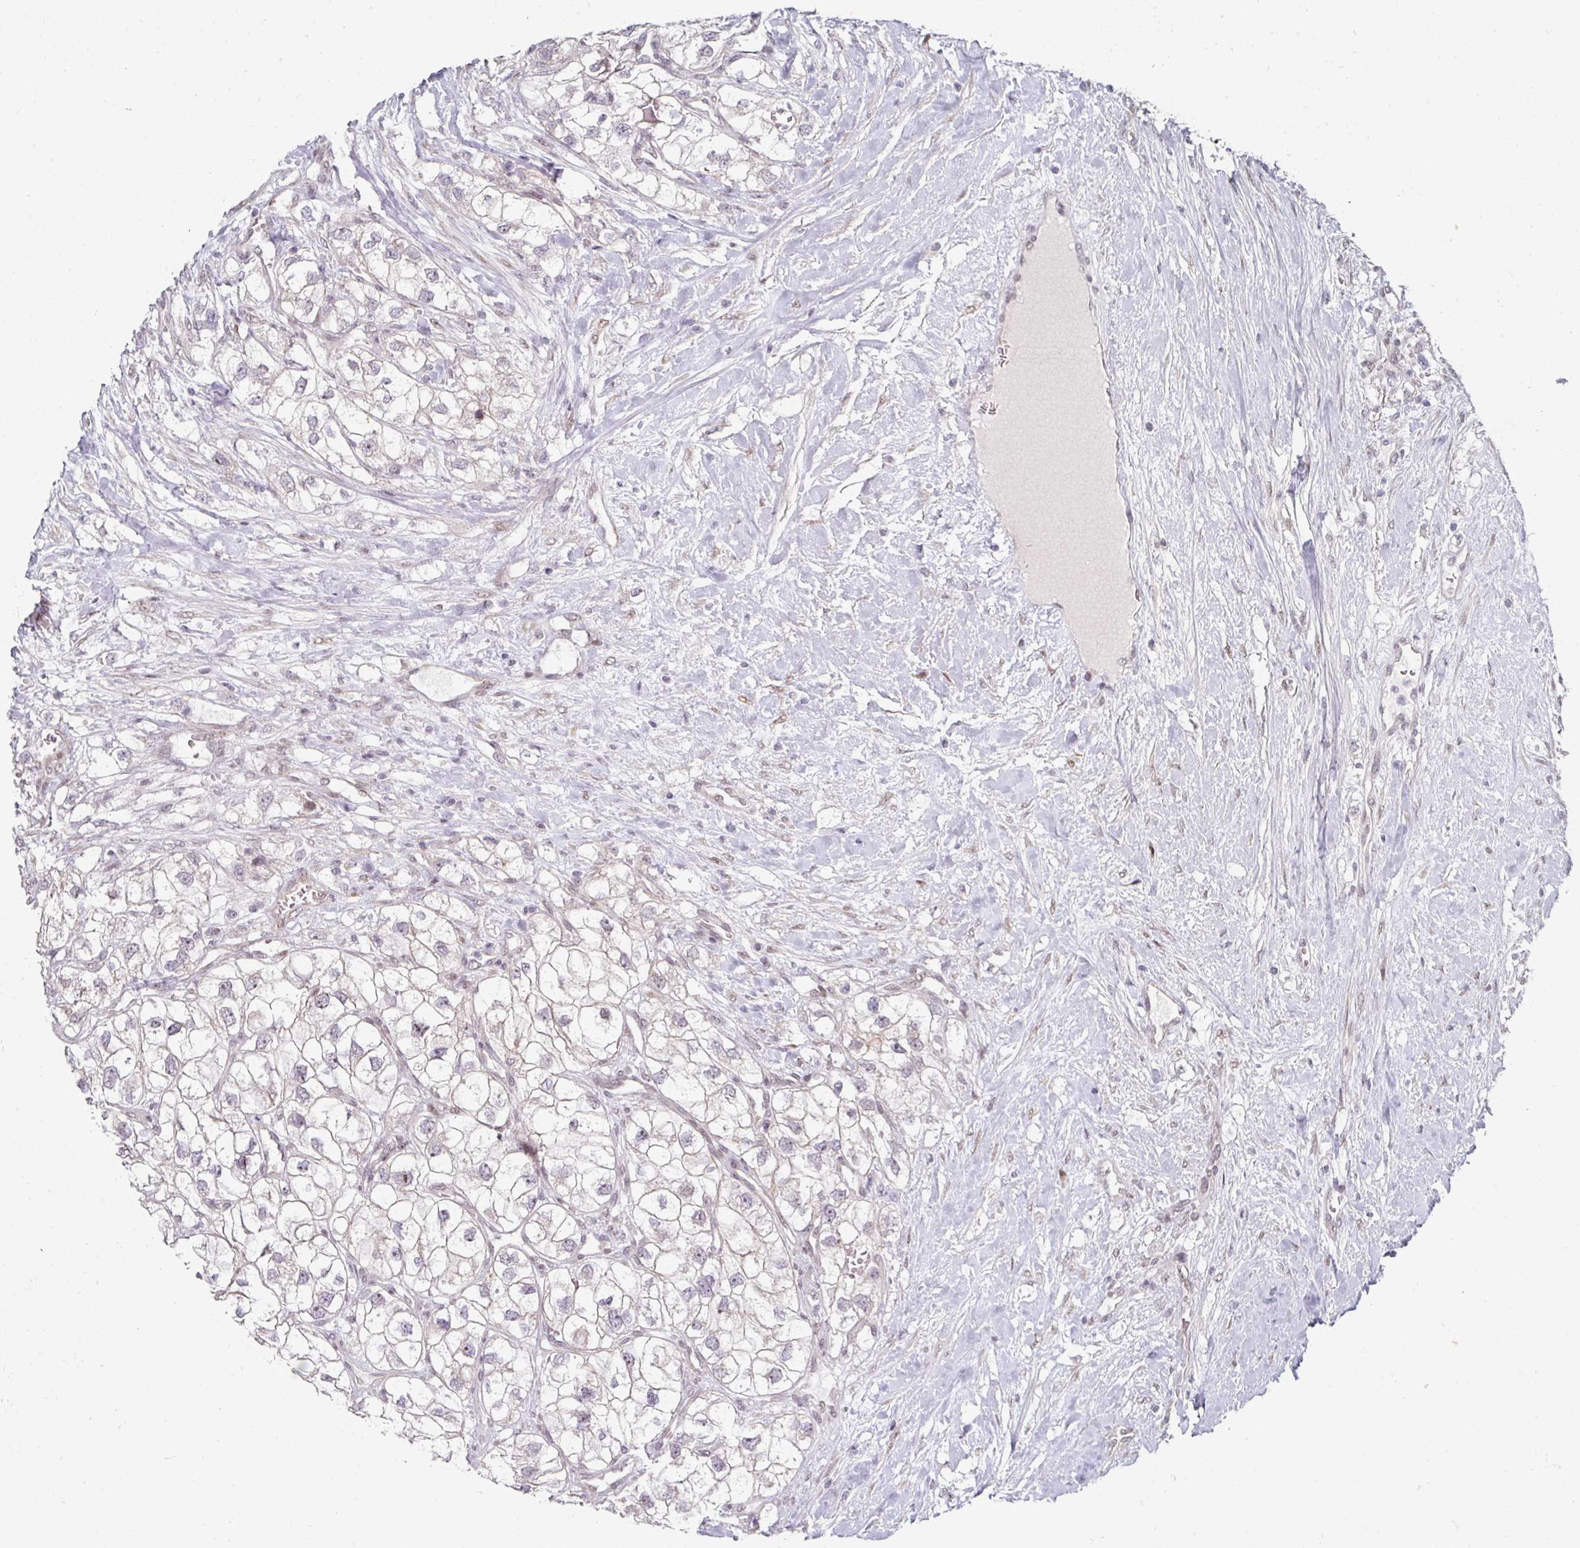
{"staining": {"intensity": "negative", "quantity": "none", "location": "none"}, "tissue": "renal cancer", "cell_type": "Tumor cells", "image_type": "cancer", "snomed": [{"axis": "morphology", "description": "Adenocarcinoma, NOS"}, {"axis": "topography", "description": "Kidney"}], "caption": "Immunohistochemistry (IHC) of human adenocarcinoma (renal) displays no expression in tumor cells.", "gene": "TMCC1", "patient": {"sex": "male", "age": 59}}